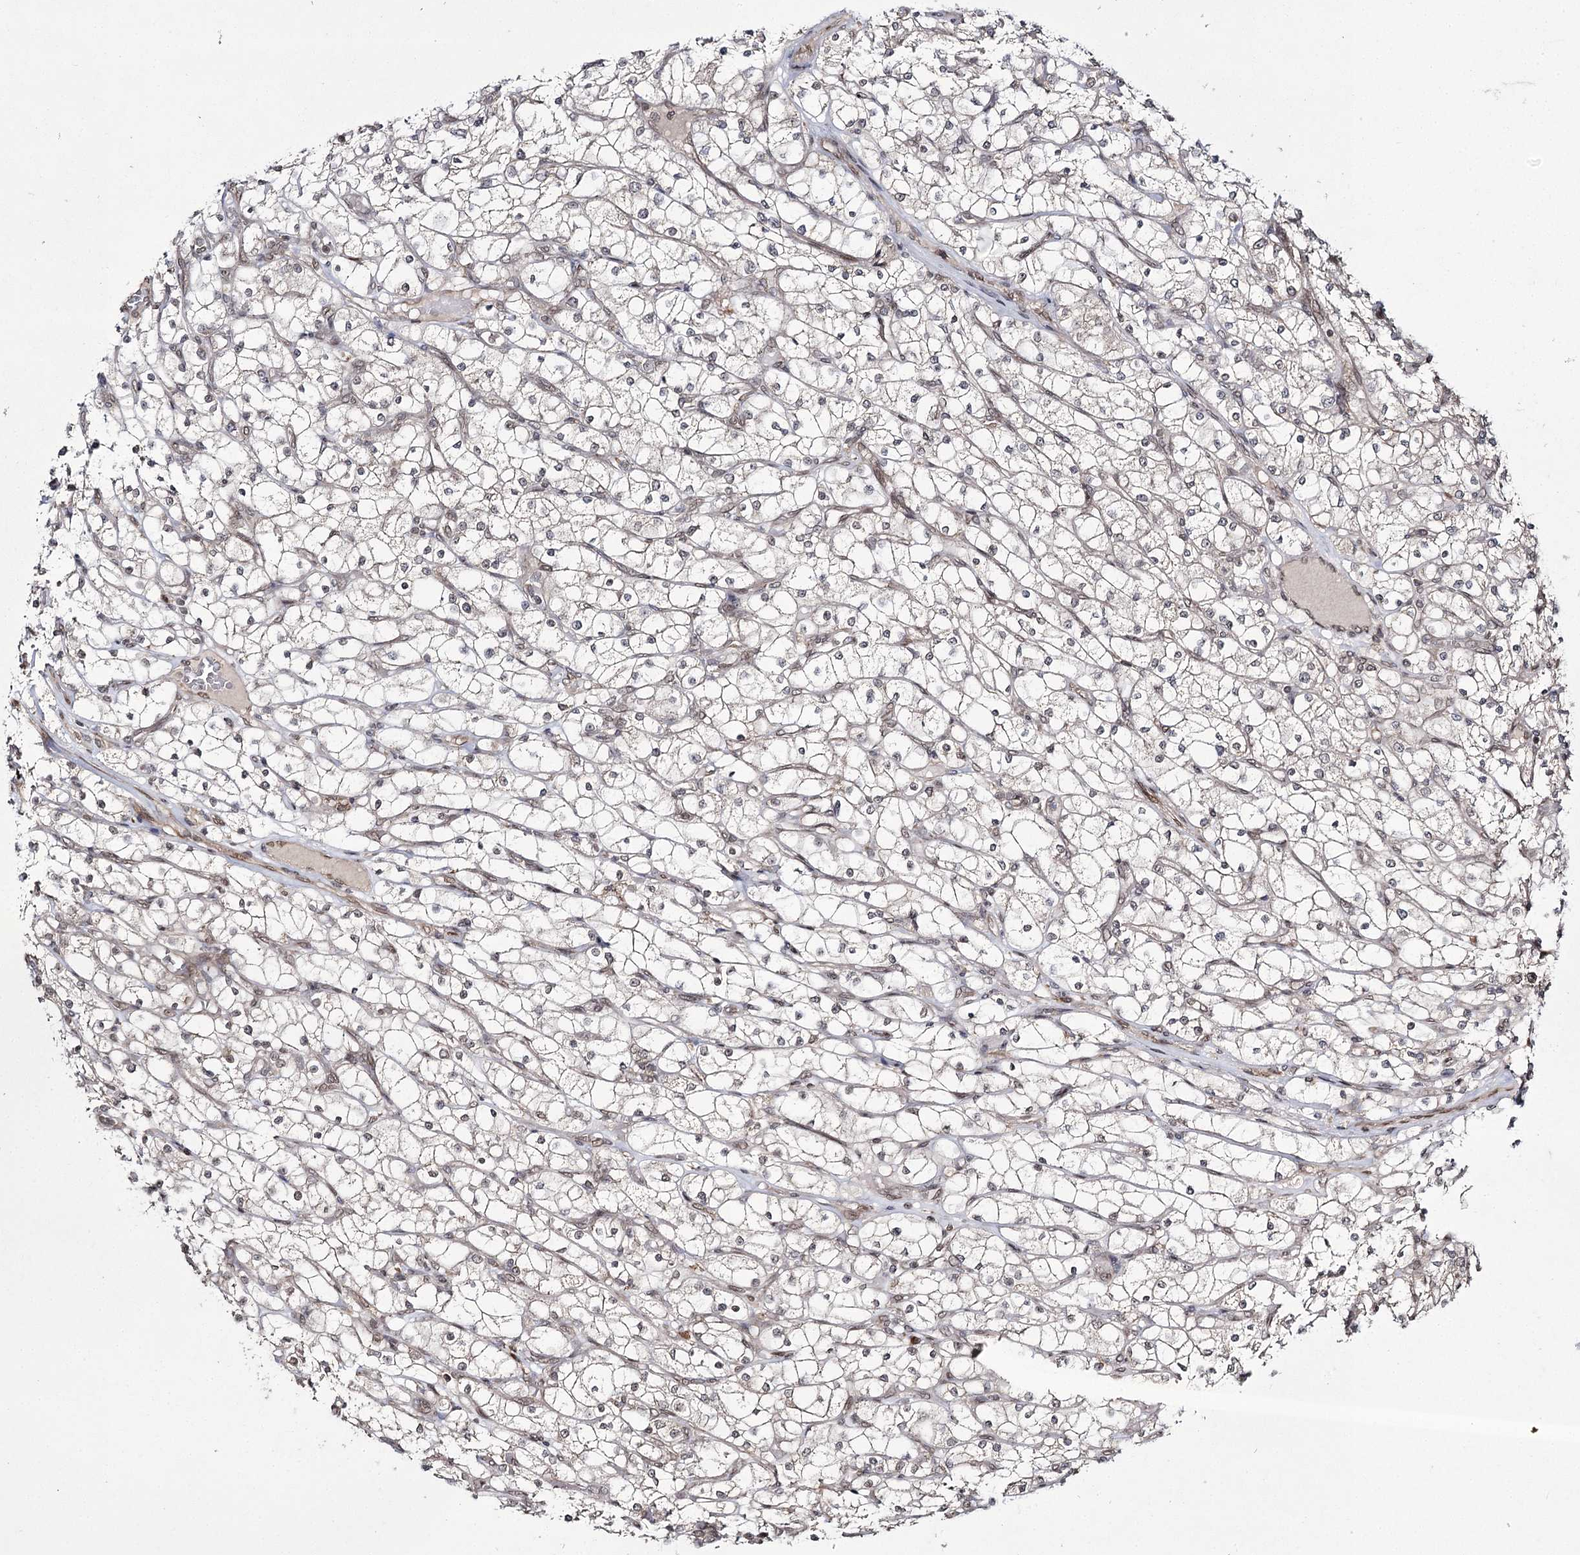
{"staining": {"intensity": "negative", "quantity": "none", "location": "none"}, "tissue": "renal cancer", "cell_type": "Tumor cells", "image_type": "cancer", "snomed": [{"axis": "morphology", "description": "Adenocarcinoma, NOS"}, {"axis": "topography", "description": "Kidney"}], "caption": "Immunohistochemical staining of renal cancer demonstrates no significant staining in tumor cells.", "gene": "TRNT1", "patient": {"sex": "male", "age": 80}}